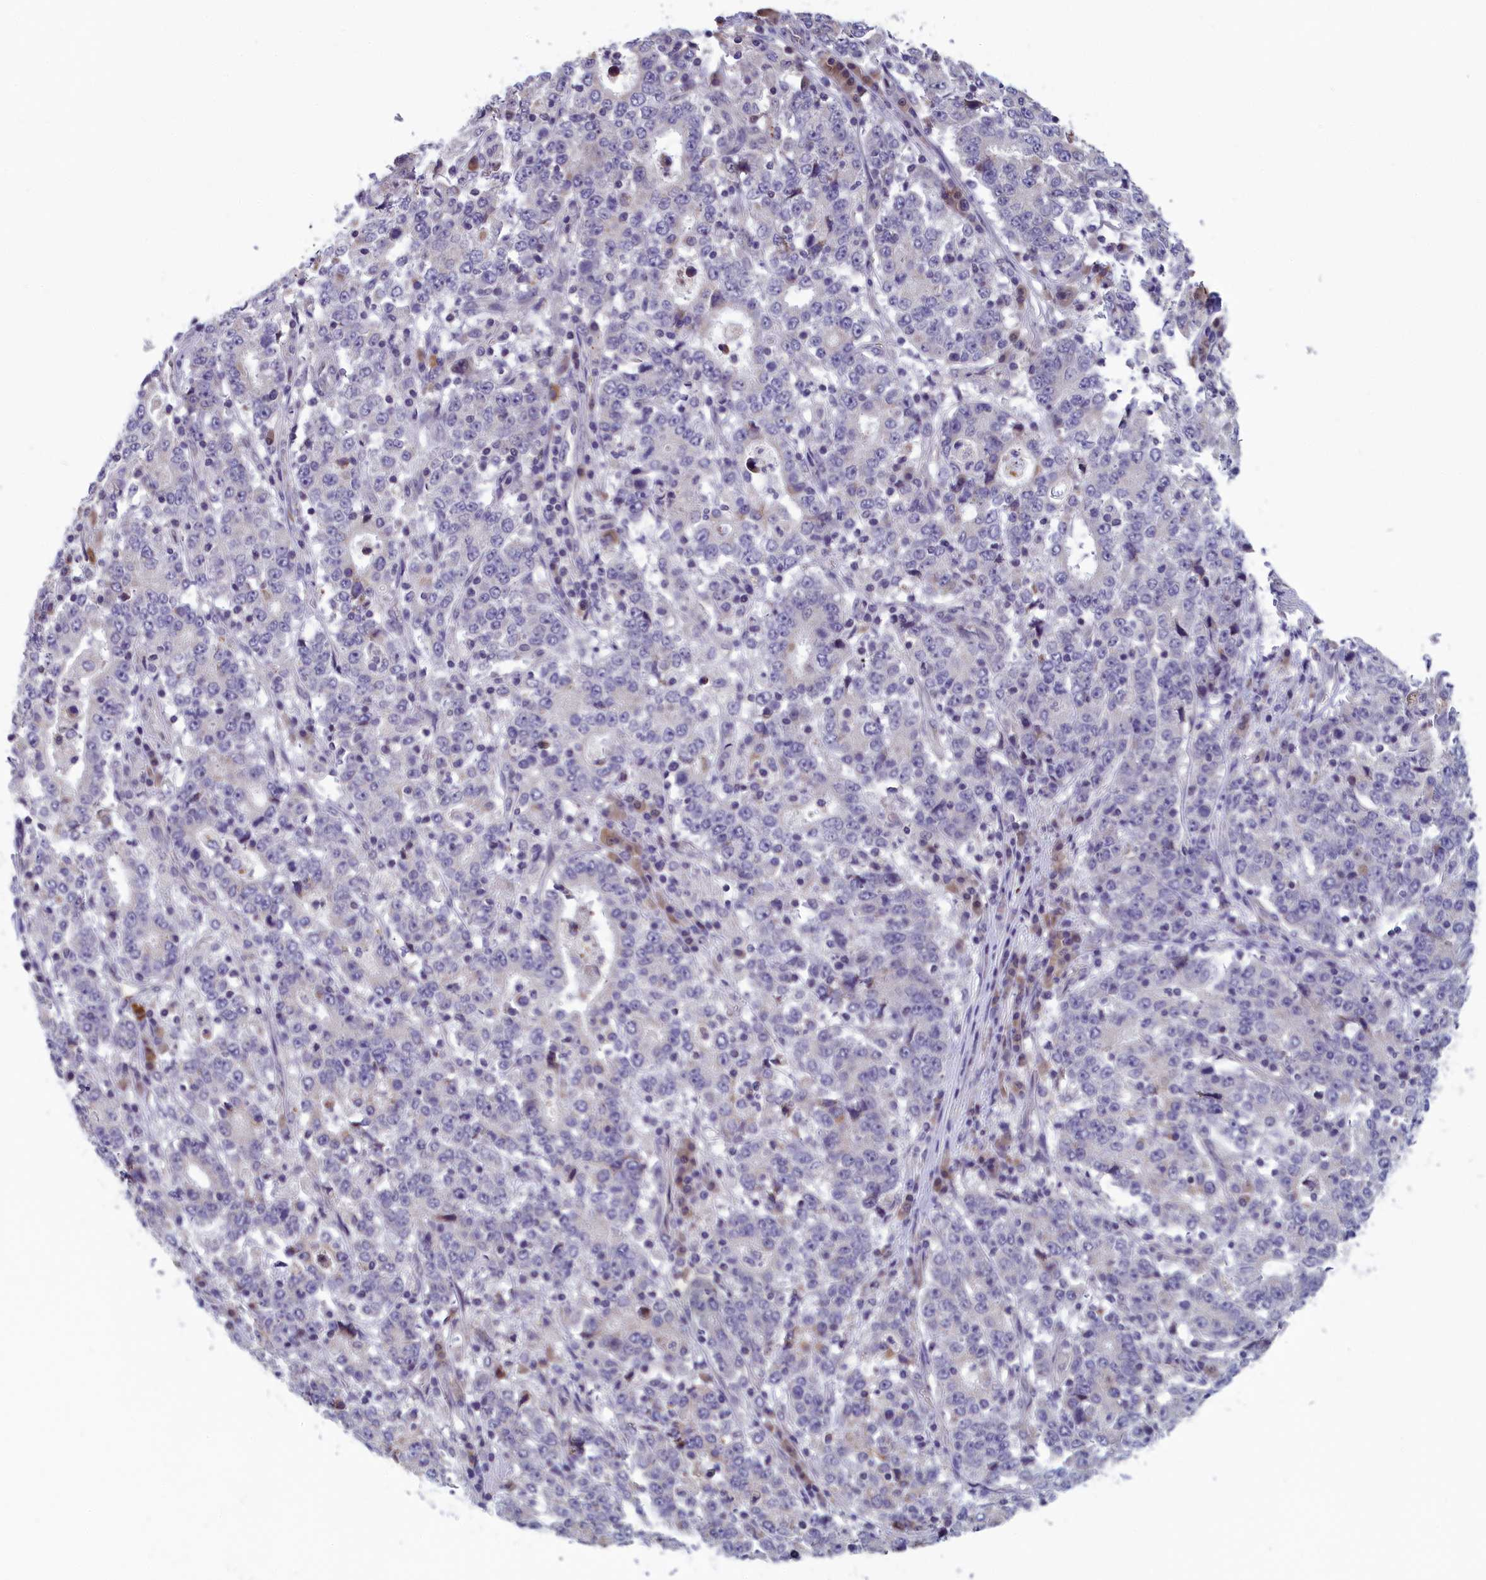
{"staining": {"intensity": "negative", "quantity": "none", "location": "none"}, "tissue": "stomach cancer", "cell_type": "Tumor cells", "image_type": "cancer", "snomed": [{"axis": "morphology", "description": "Adenocarcinoma, NOS"}, {"axis": "topography", "description": "Stomach"}], "caption": "This is a histopathology image of IHC staining of stomach adenocarcinoma, which shows no staining in tumor cells.", "gene": "MRI1", "patient": {"sex": "male", "age": 59}}